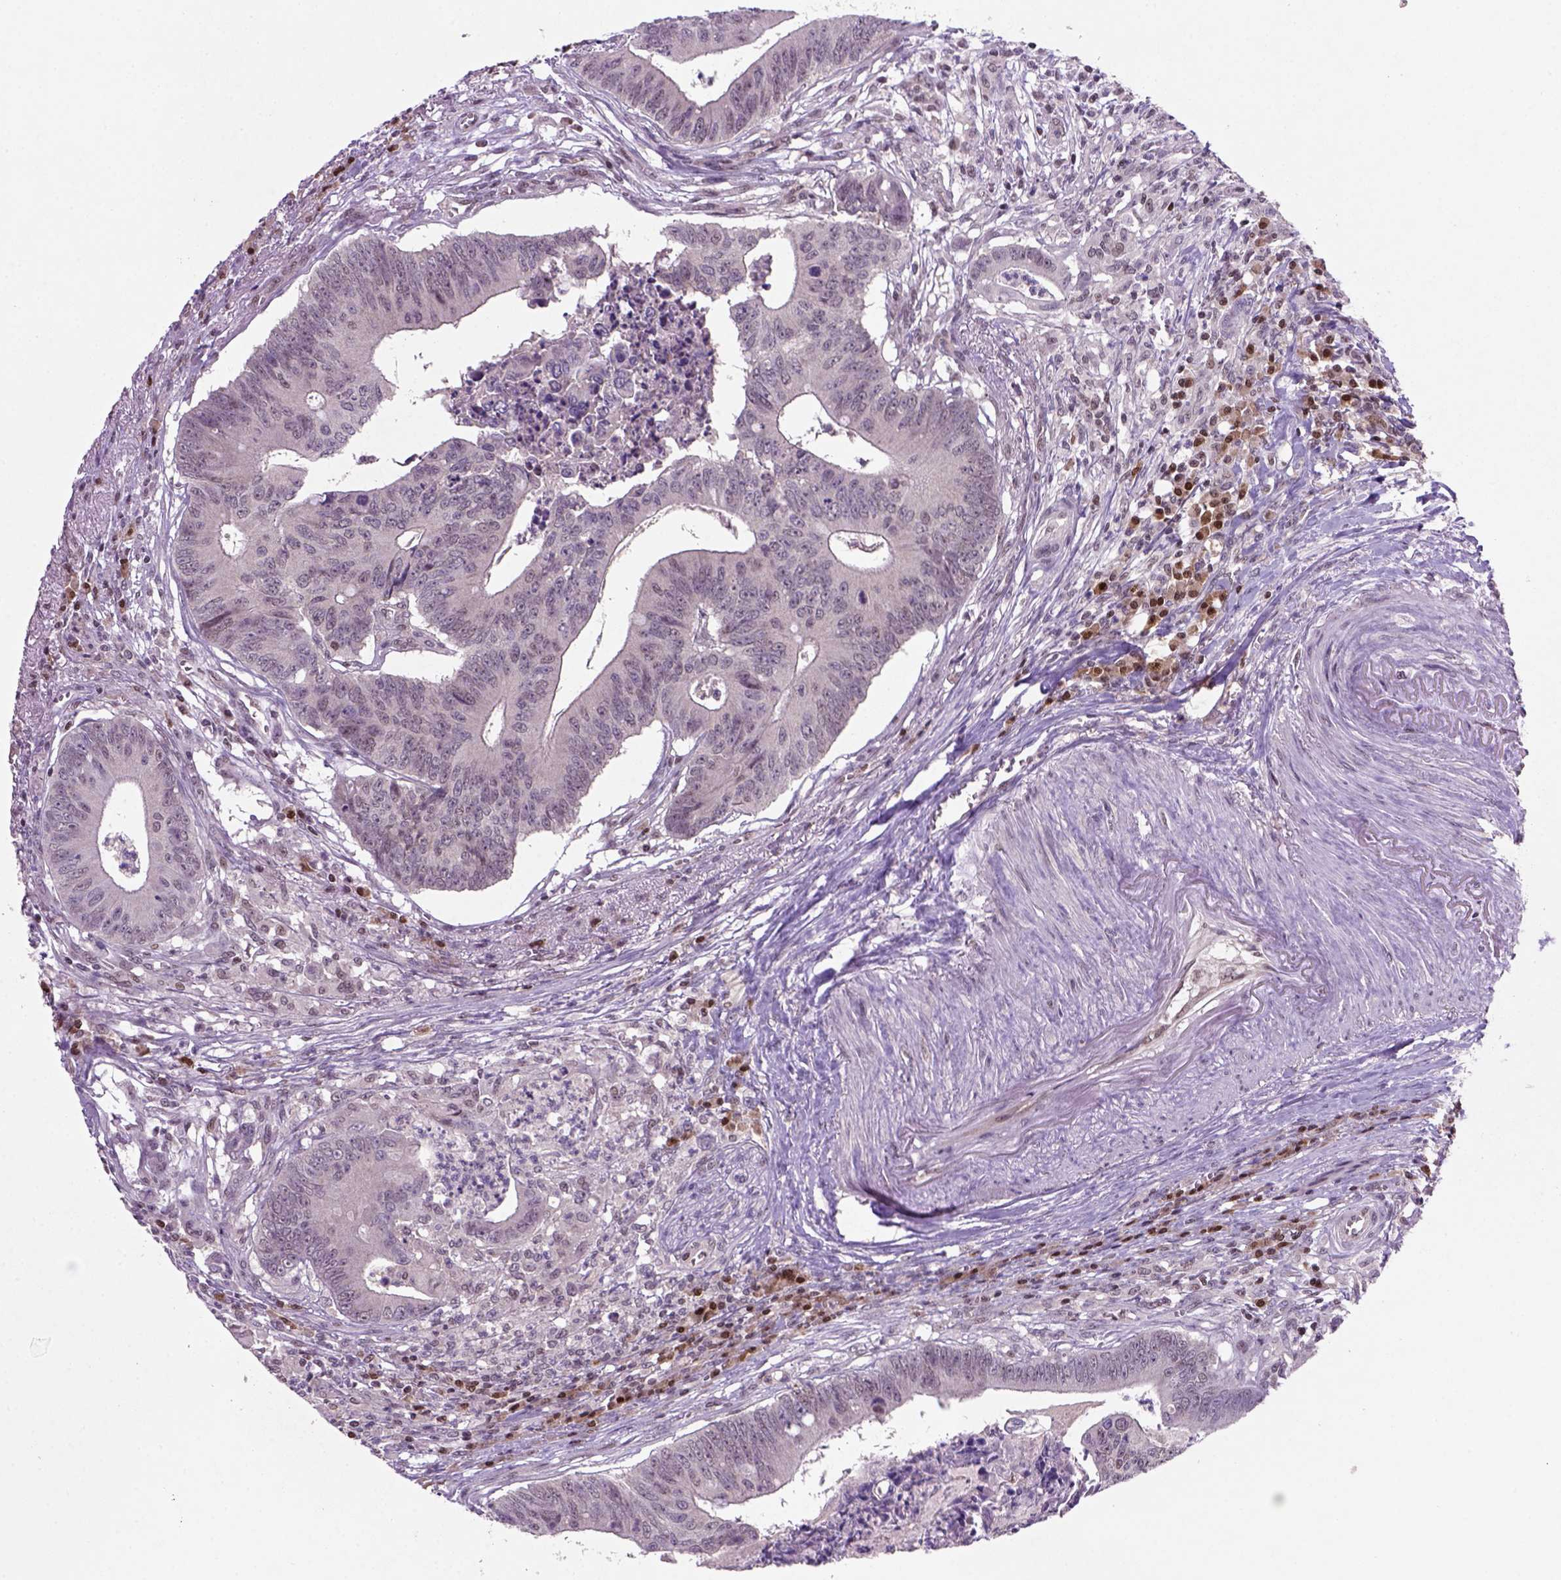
{"staining": {"intensity": "negative", "quantity": "none", "location": "none"}, "tissue": "colorectal cancer", "cell_type": "Tumor cells", "image_type": "cancer", "snomed": [{"axis": "morphology", "description": "Adenocarcinoma, NOS"}, {"axis": "topography", "description": "Colon"}], "caption": "Tumor cells are negative for brown protein staining in adenocarcinoma (colorectal).", "gene": "MGMT", "patient": {"sex": "male", "age": 84}}